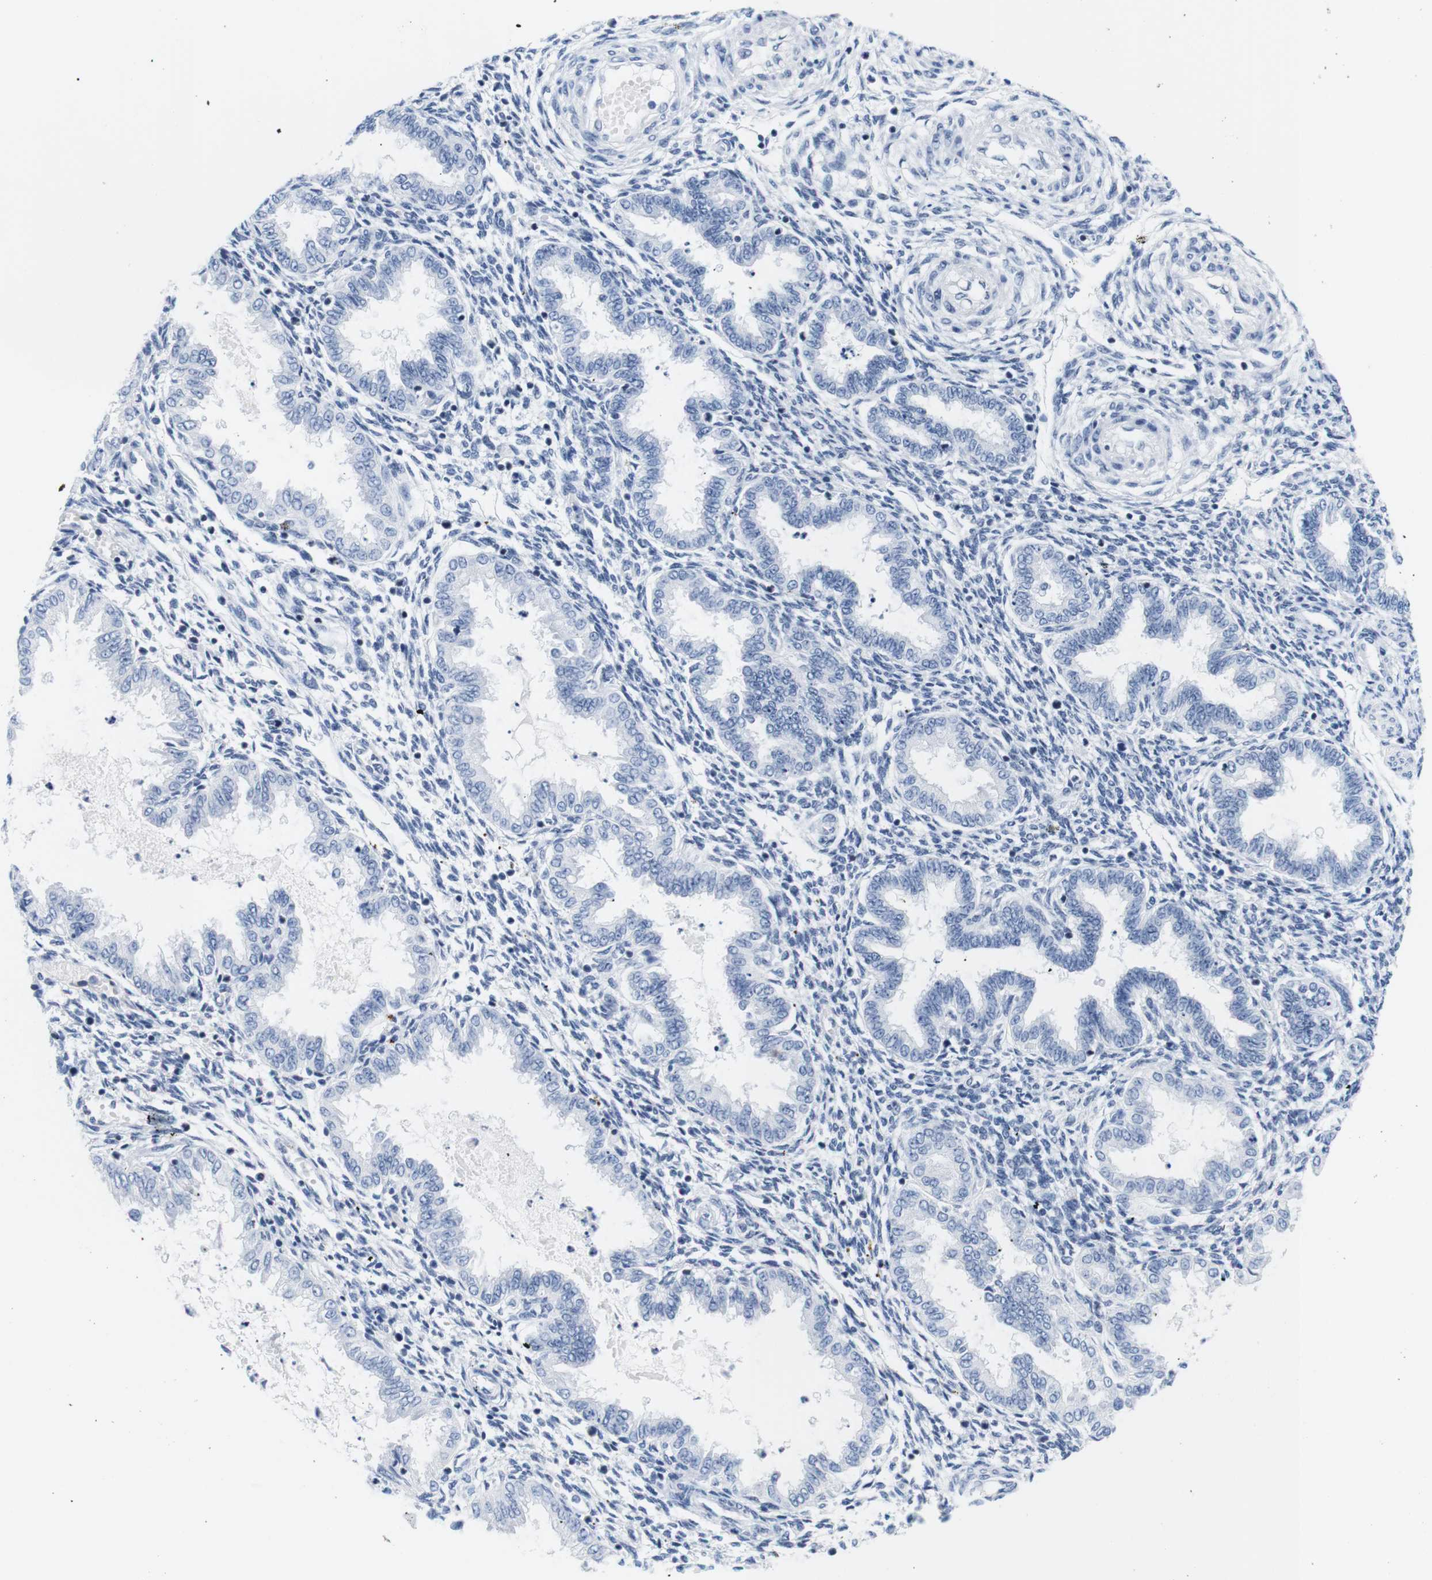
{"staining": {"intensity": "negative", "quantity": "none", "location": "none"}, "tissue": "endometrium", "cell_type": "Cells in endometrial stroma", "image_type": "normal", "snomed": [{"axis": "morphology", "description": "Normal tissue, NOS"}, {"axis": "topography", "description": "Endometrium"}], "caption": "This is an IHC micrograph of benign endometrium. There is no expression in cells in endometrial stroma.", "gene": "IFI16", "patient": {"sex": "female", "age": 33}}